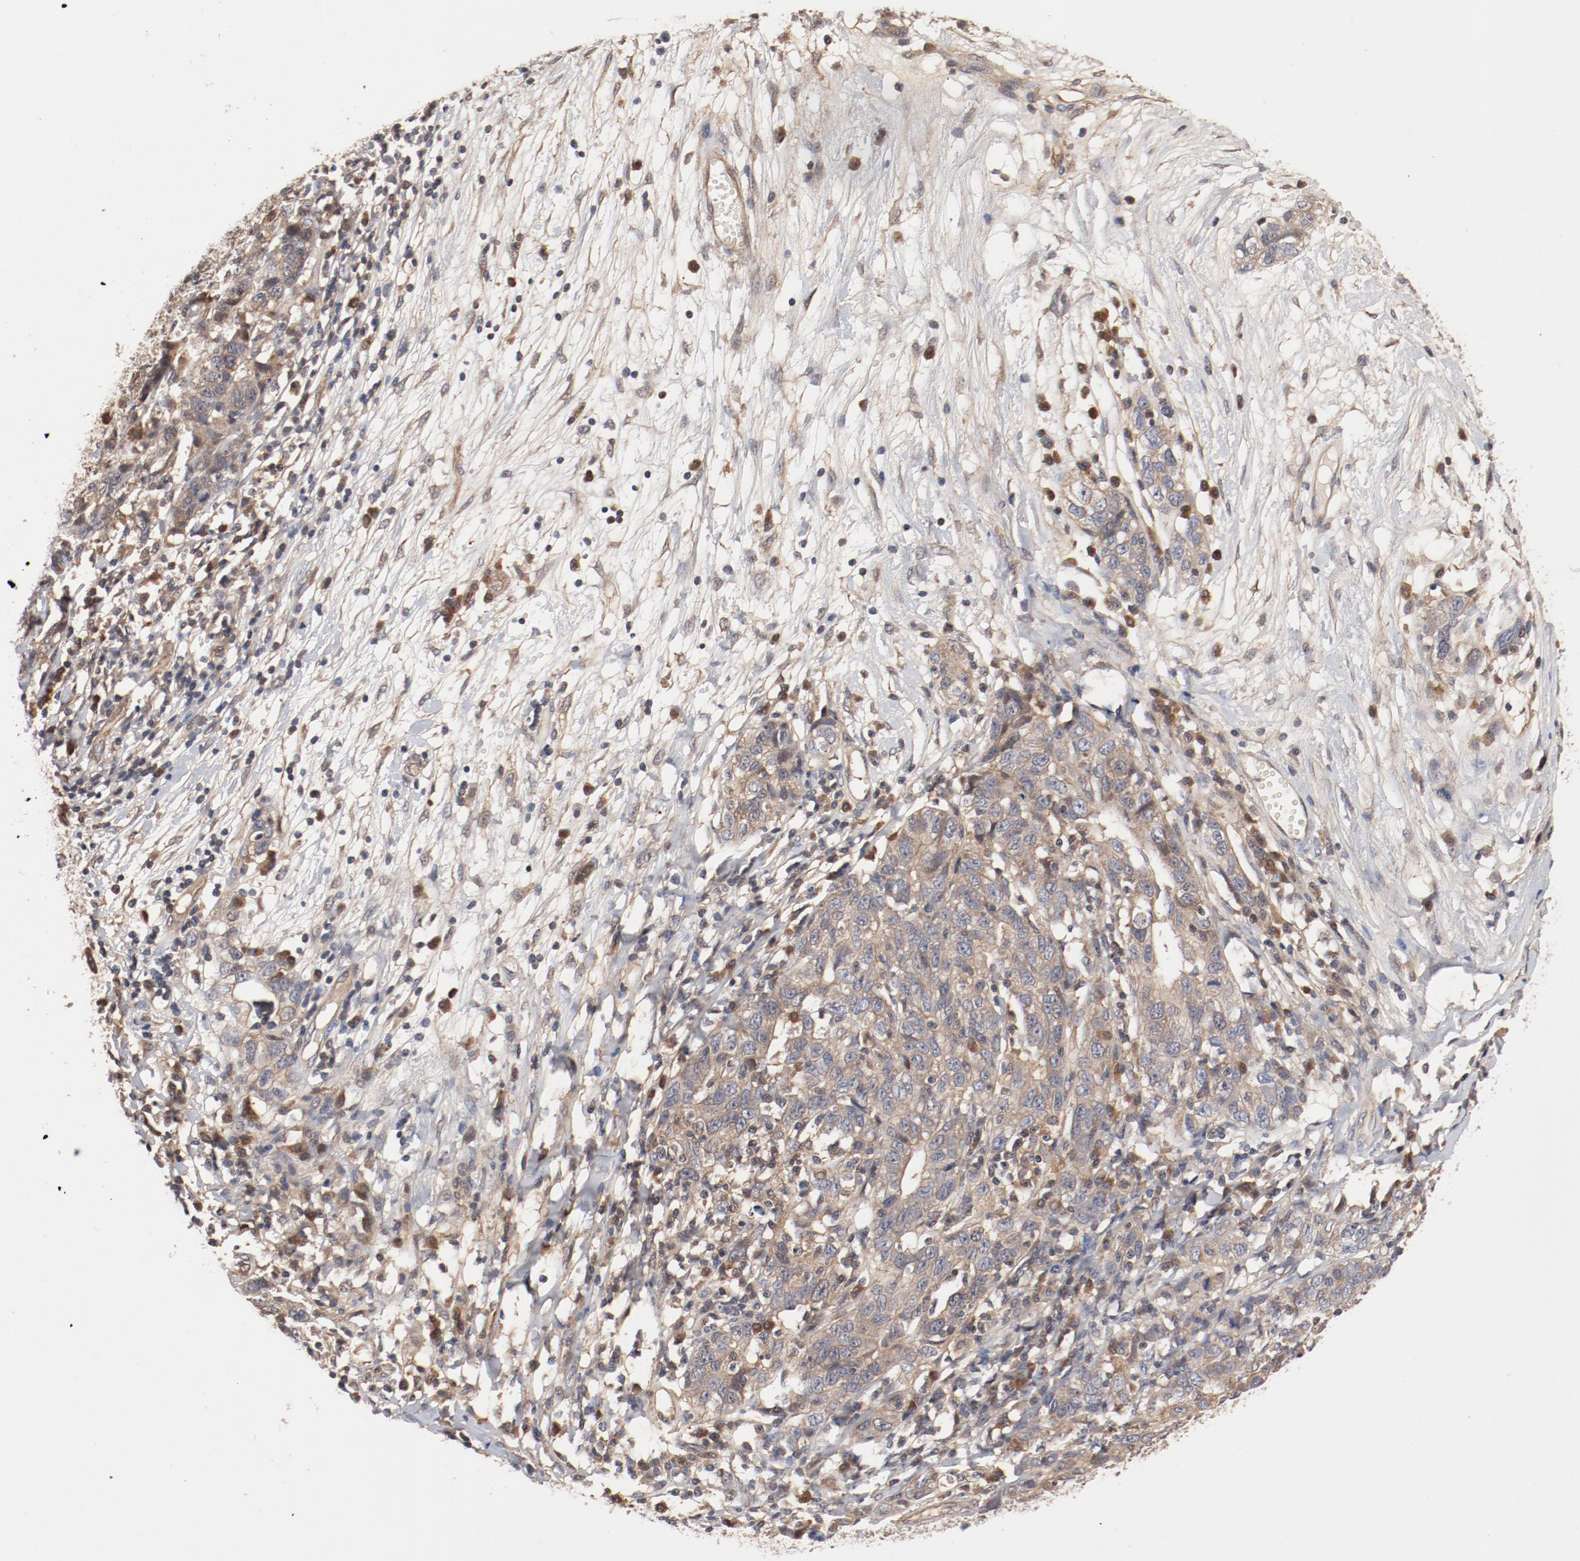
{"staining": {"intensity": "weak", "quantity": ">75%", "location": "cytoplasmic/membranous"}, "tissue": "ovarian cancer", "cell_type": "Tumor cells", "image_type": "cancer", "snomed": [{"axis": "morphology", "description": "Cystadenocarcinoma, serous, NOS"}, {"axis": "topography", "description": "Ovary"}], "caption": "Serous cystadenocarcinoma (ovarian) tissue demonstrates weak cytoplasmic/membranous staining in approximately >75% of tumor cells (Stains: DAB in brown, nuclei in blue, Microscopy: brightfield microscopy at high magnification).", "gene": "PITPNM2", "patient": {"sex": "female", "age": 71}}